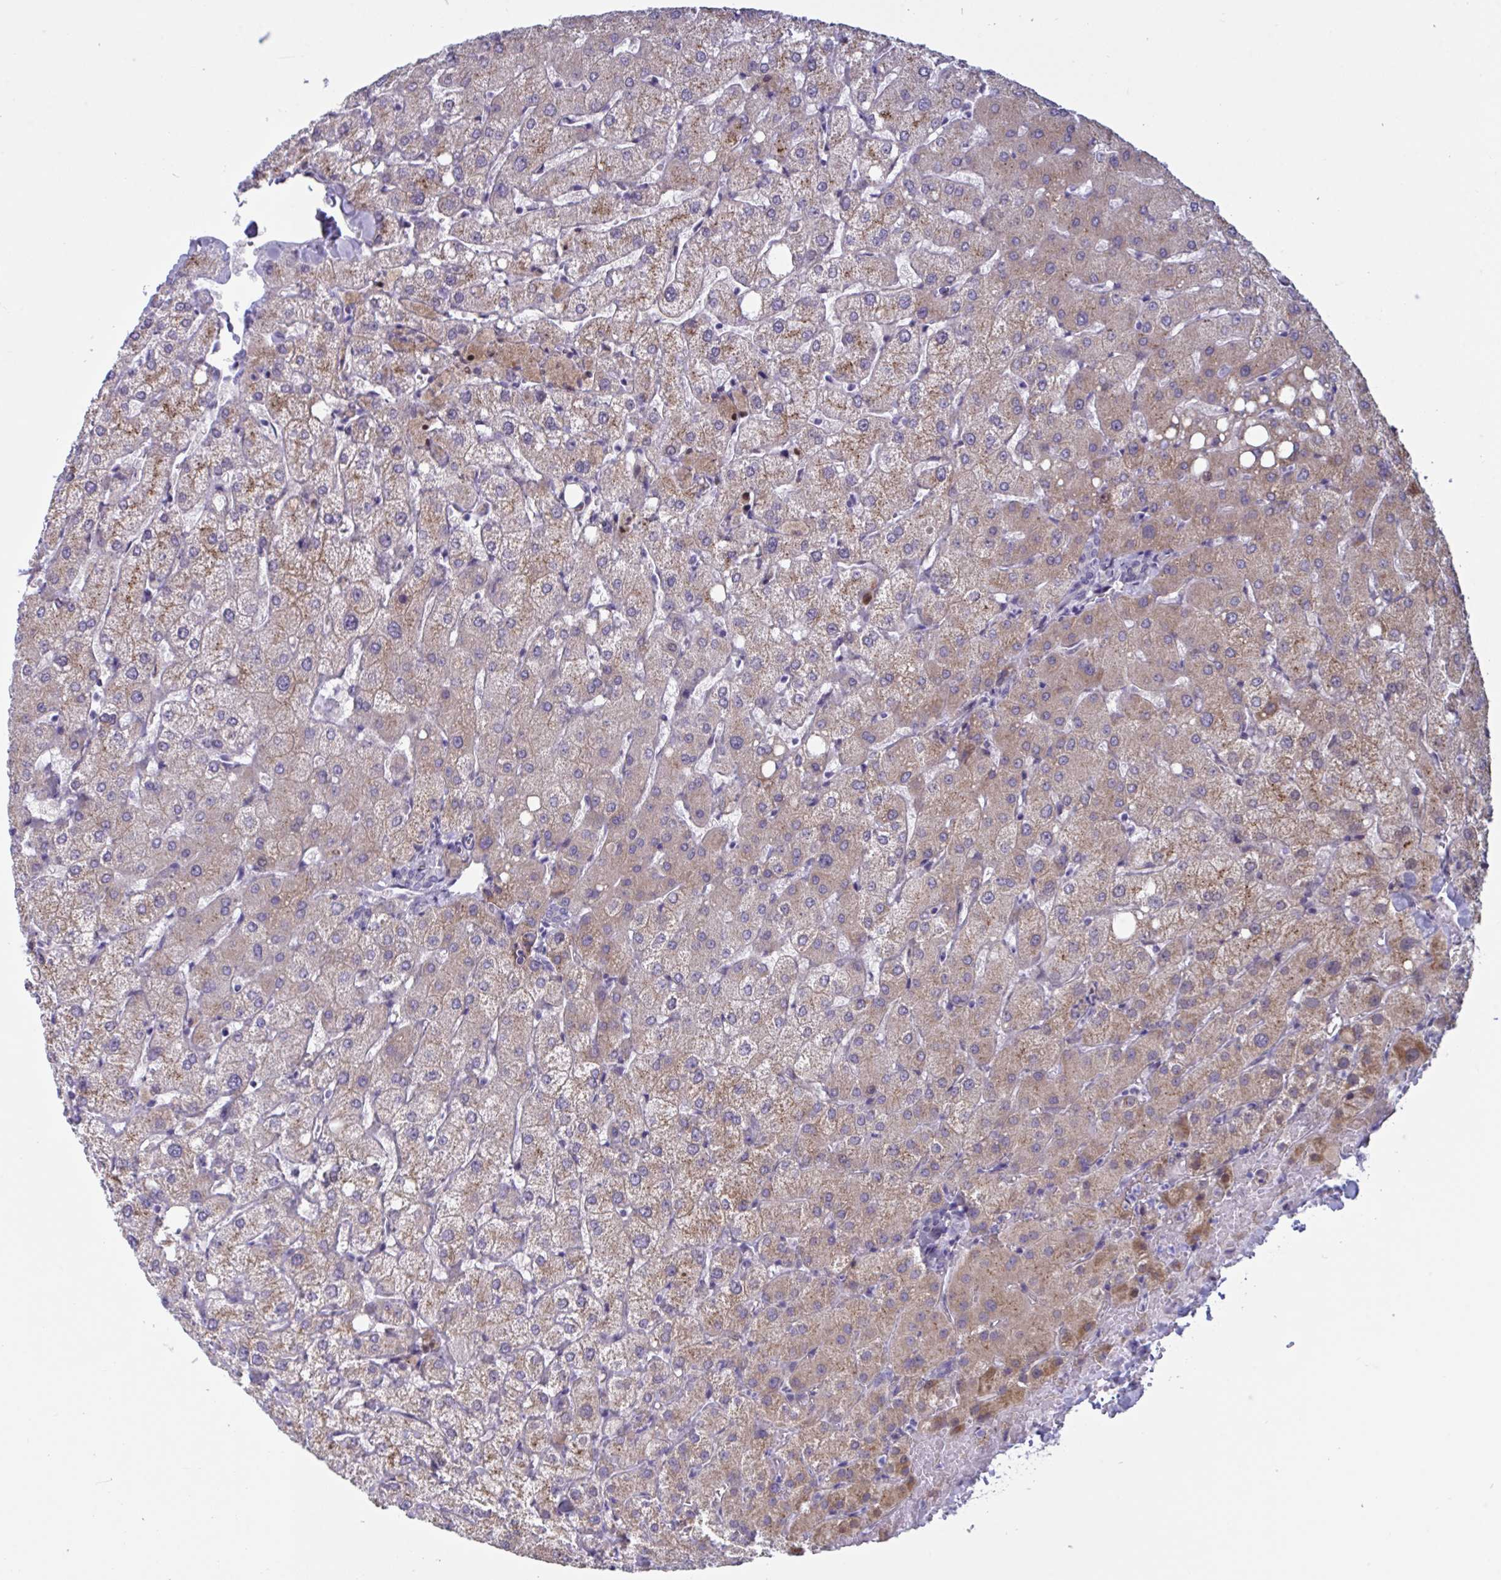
{"staining": {"intensity": "negative", "quantity": "none", "location": "none"}, "tissue": "liver", "cell_type": "Cholangiocytes", "image_type": "normal", "snomed": [{"axis": "morphology", "description": "Normal tissue, NOS"}, {"axis": "topography", "description": "Liver"}], "caption": "This is a photomicrograph of immunohistochemistry (IHC) staining of normal liver, which shows no expression in cholangiocytes. (DAB (3,3'-diaminobenzidine) IHC, high magnification).", "gene": "TCEAL8", "patient": {"sex": "female", "age": 54}}